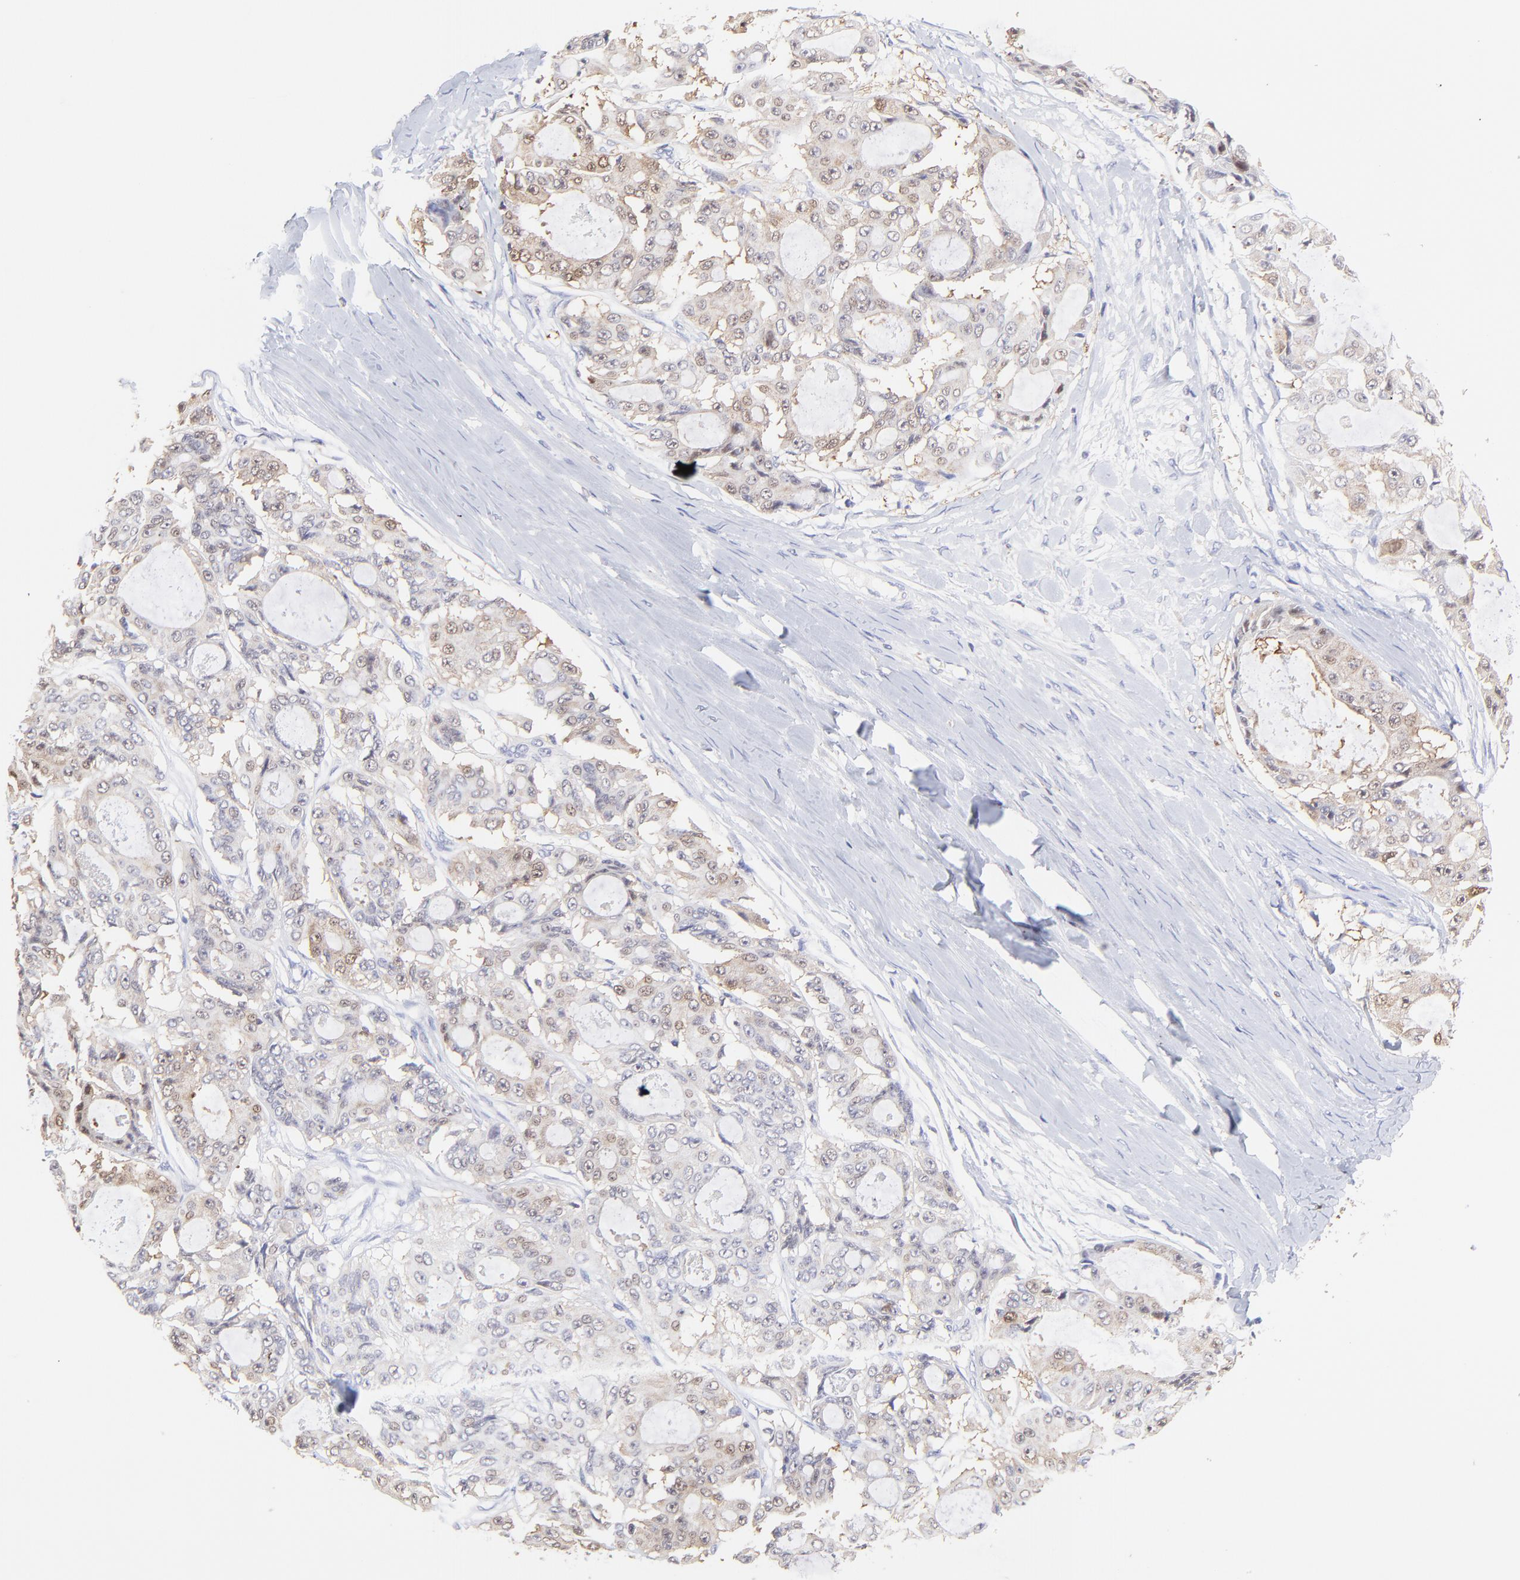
{"staining": {"intensity": "weak", "quantity": "<25%", "location": "cytoplasmic/membranous,nuclear"}, "tissue": "ovarian cancer", "cell_type": "Tumor cells", "image_type": "cancer", "snomed": [{"axis": "morphology", "description": "Carcinoma, endometroid"}, {"axis": "topography", "description": "Ovary"}], "caption": "Immunohistochemistry (IHC) photomicrograph of neoplastic tissue: ovarian cancer (endometroid carcinoma) stained with DAB (3,3'-diaminobenzidine) exhibits no significant protein staining in tumor cells.", "gene": "HYAL1", "patient": {"sex": "female", "age": 61}}